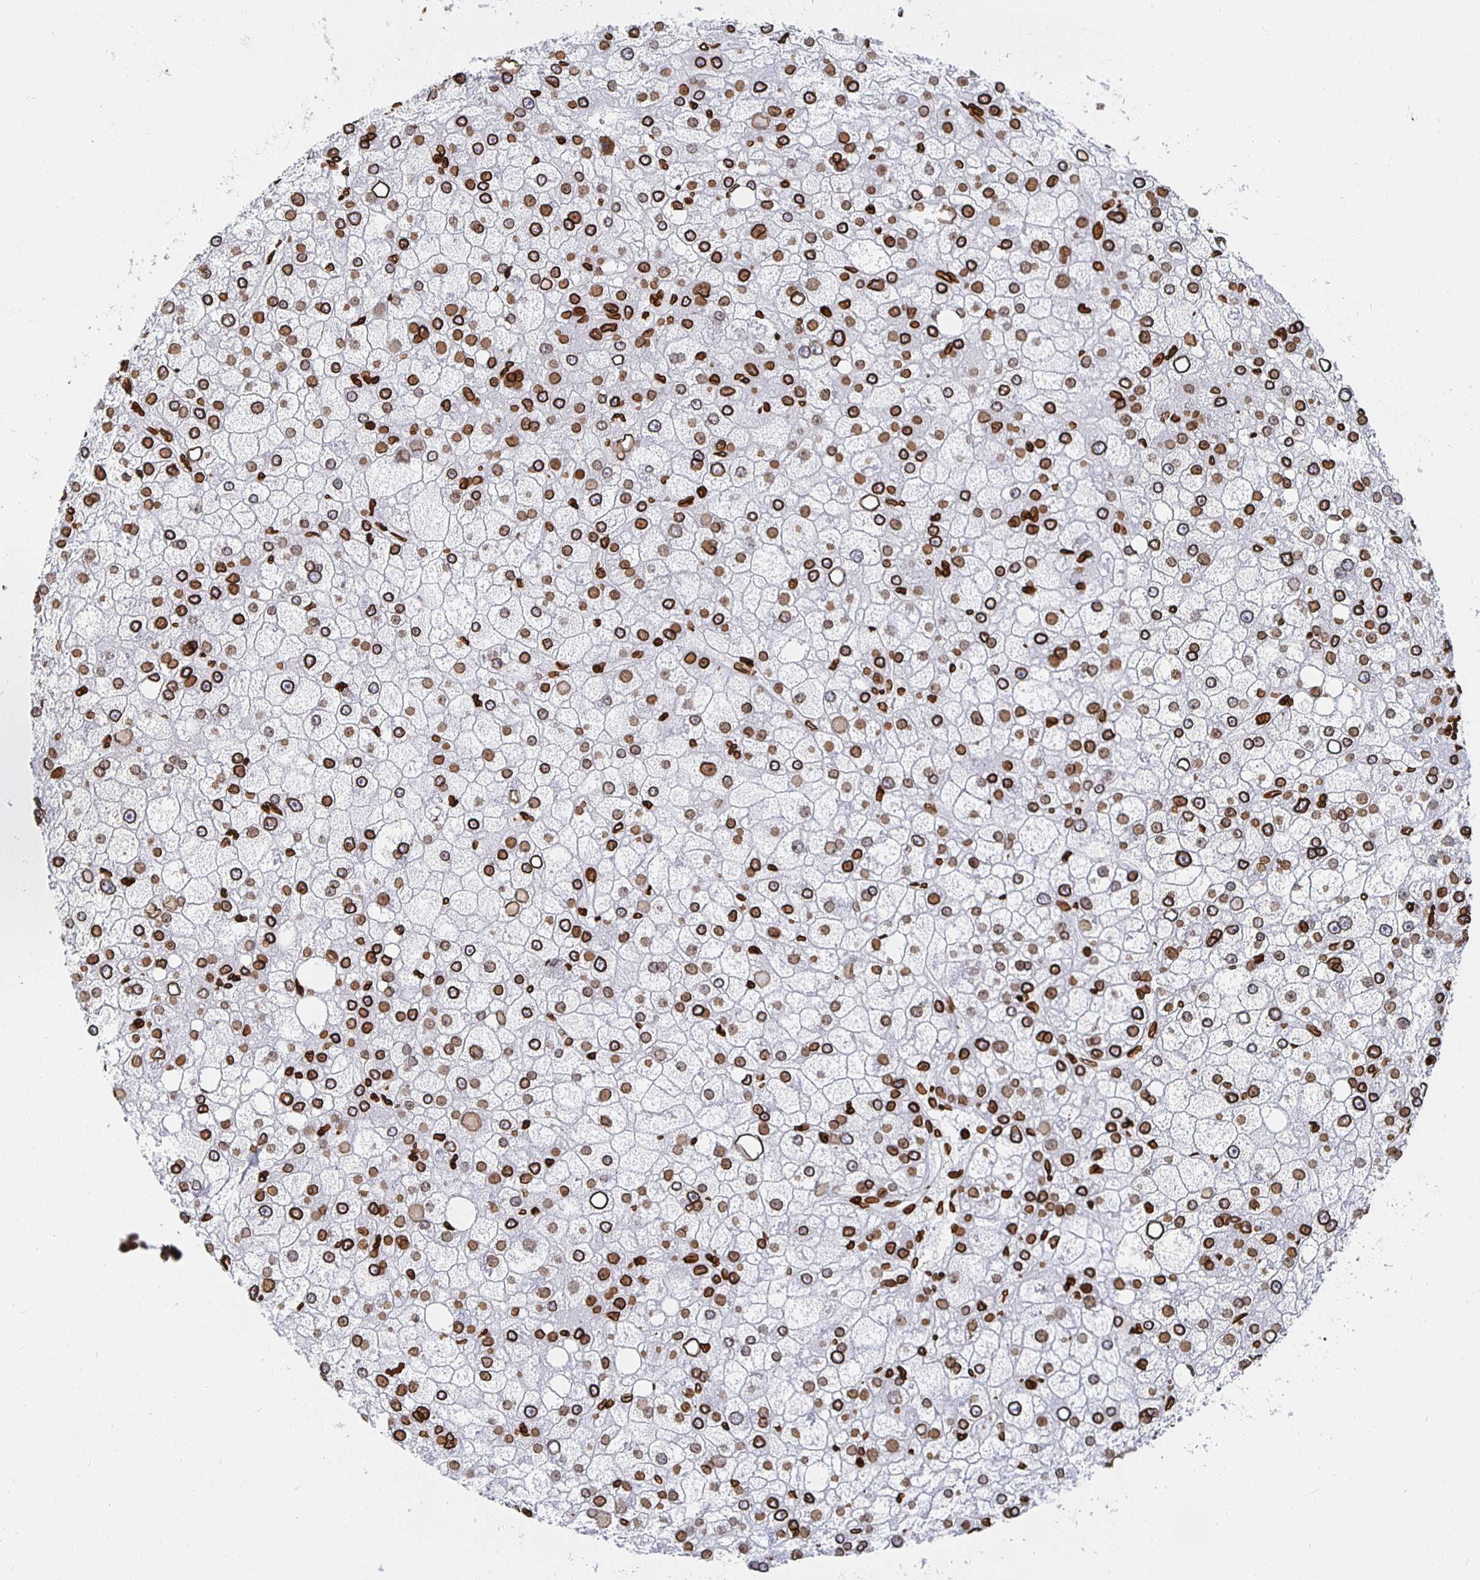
{"staining": {"intensity": "strong", "quantity": ">75%", "location": "cytoplasmic/membranous,nuclear"}, "tissue": "liver cancer", "cell_type": "Tumor cells", "image_type": "cancer", "snomed": [{"axis": "morphology", "description": "Carcinoma, Hepatocellular, NOS"}, {"axis": "topography", "description": "Liver"}], "caption": "A high amount of strong cytoplasmic/membranous and nuclear staining is appreciated in approximately >75% of tumor cells in liver hepatocellular carcinoma tissue. (DAB (3,3'-diaminobenzidine) IHC with brightfield microscopy, high magnification).", "gene": "LMNB1", "patient": {"sex": "male", "age": 67}}